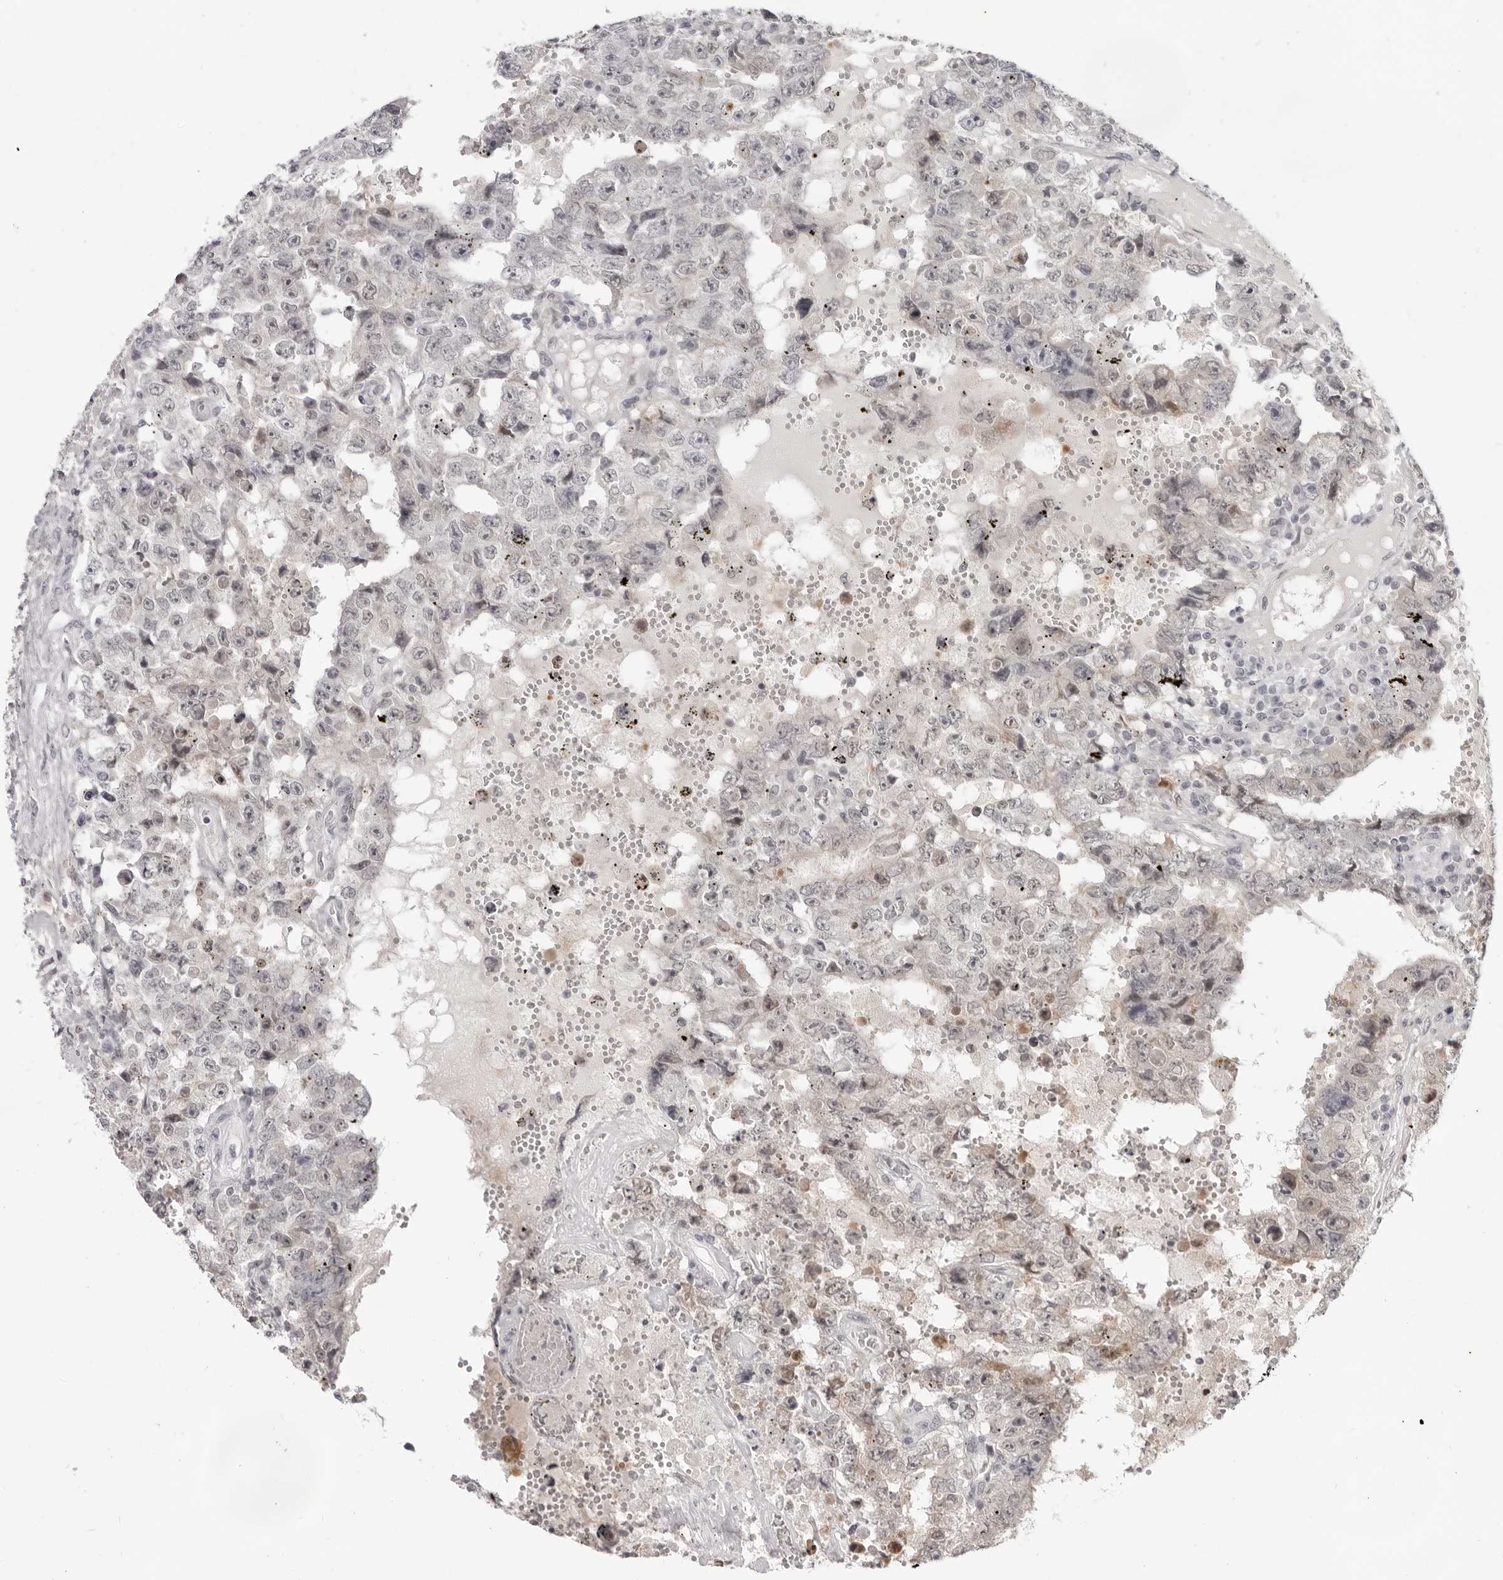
{"staining": {"intensity": "negative", "quantity": "none", "location": "none"}, "tissue": "testis cancer", "cell_type": "Tumor cells", "image_type": "cancer", "snomed": [{"axis": "morphology", "description": "Carcinoma, Embryonal, NOS"}, {"axis": "topography", "description": "Testis"}], "caption": "Testis embryonal carcinoma was stained to show a protein in brown. There is no significant positivity in tumor cells. (Immunohistochemistry (ihc), brightfield microscopy, high magnification).", "gene": "SRGAP2", "patient": {"sex": "male", "age": 26}}